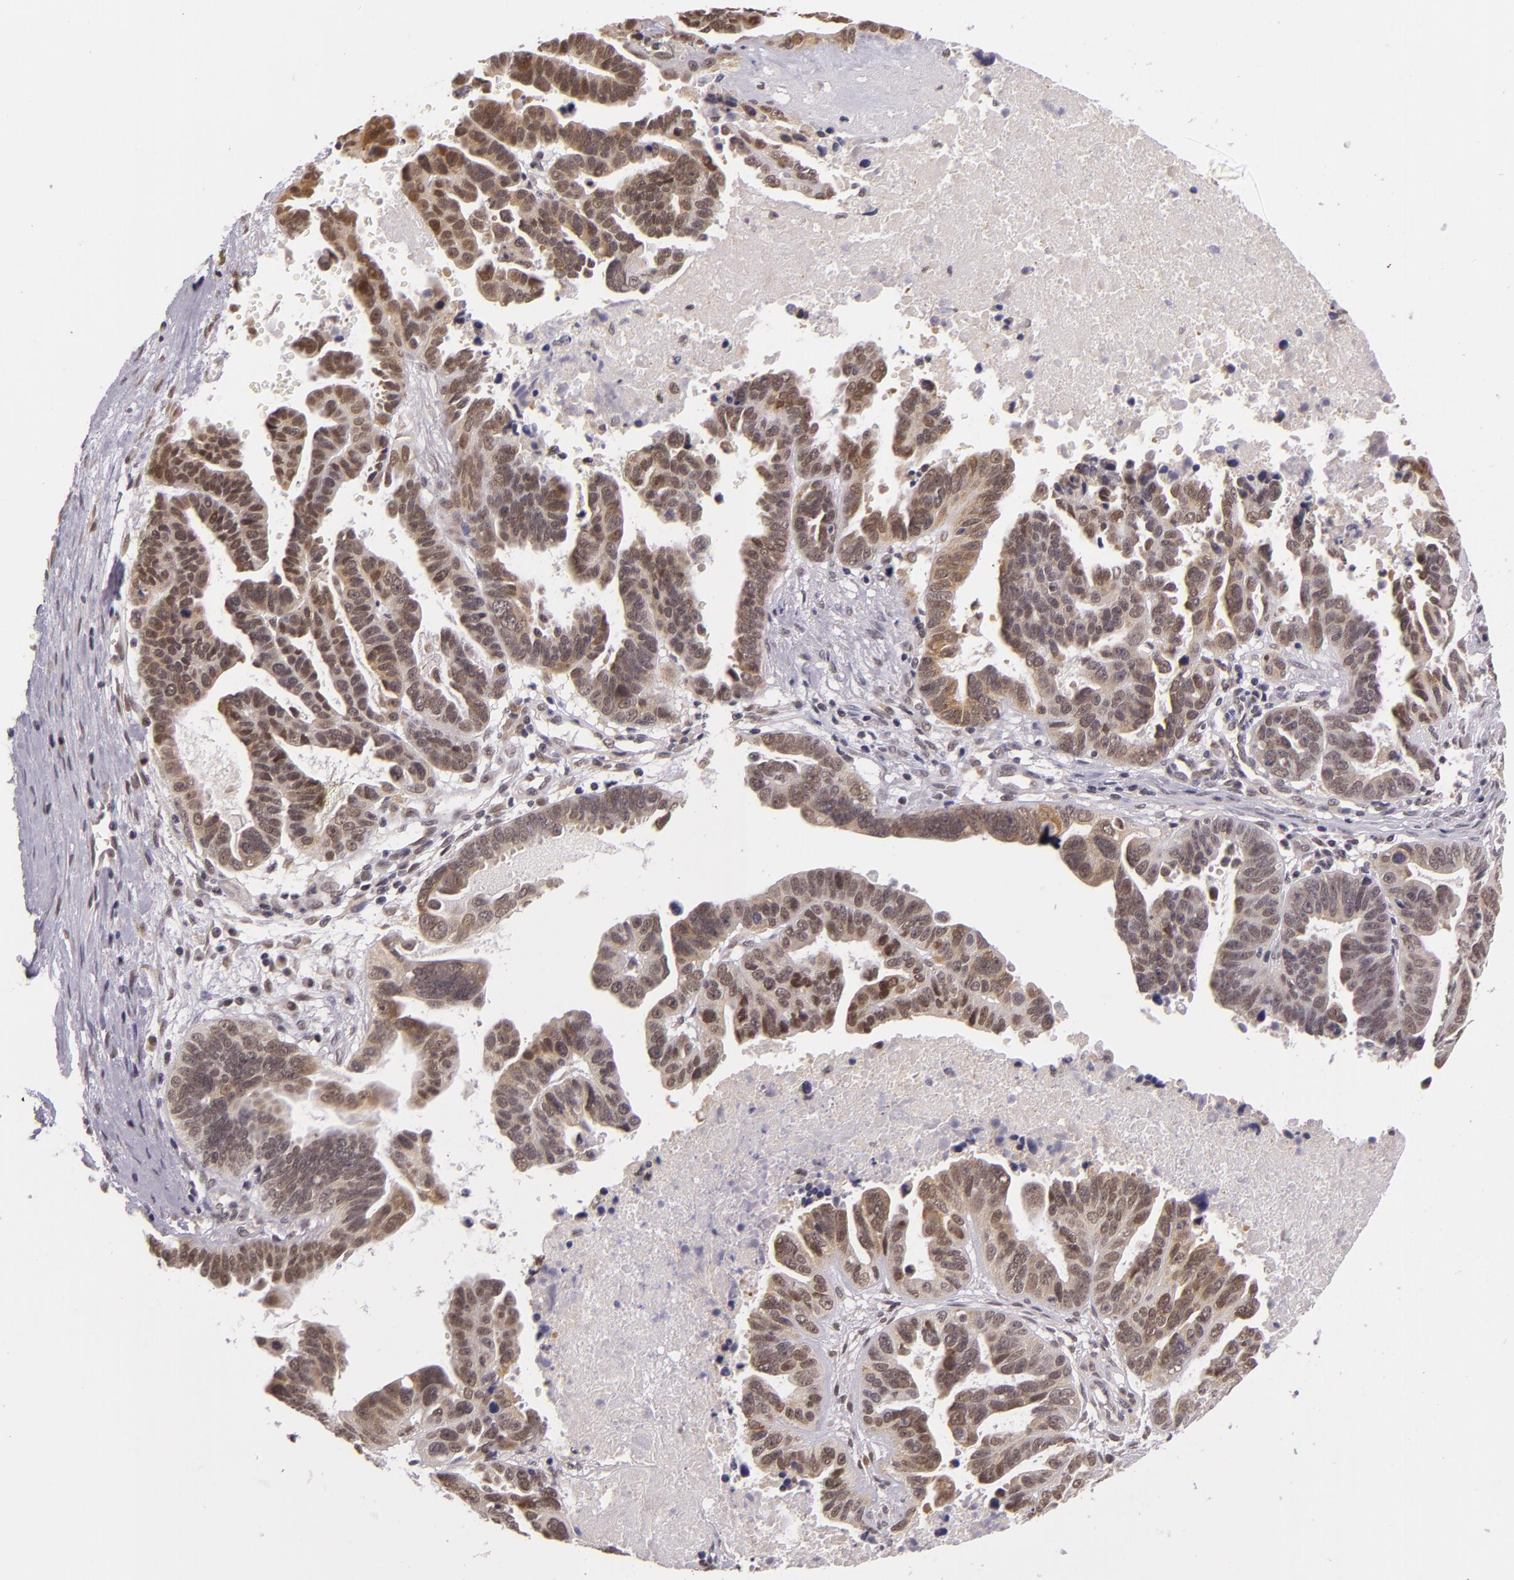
{"staining": {"intensity": "moderate", "quantity": "25%-75%", "location": "cytoplasmic/membranous,nuclear"}, "tissue": "ovarian cancer", "cell_type": "Tumor cells", "image_type": "cancer", "snomed": [{"axis": "morphology", "description": "Carcinoma, endometroid"}, {"axis": "morphology", "description": "Cystadenocarcinoma, serous, NOS"}, {"axis": "topography", "description": "Ovary"}], "caption": "Protein expression analysis of ovarian cancer demonstrates moderate cytoplasmic/membranous and nuclear staining in about 25%-75% of tumor cells.", "gene": "ALX1", "patient": {"sex": "female", "age": 45}}